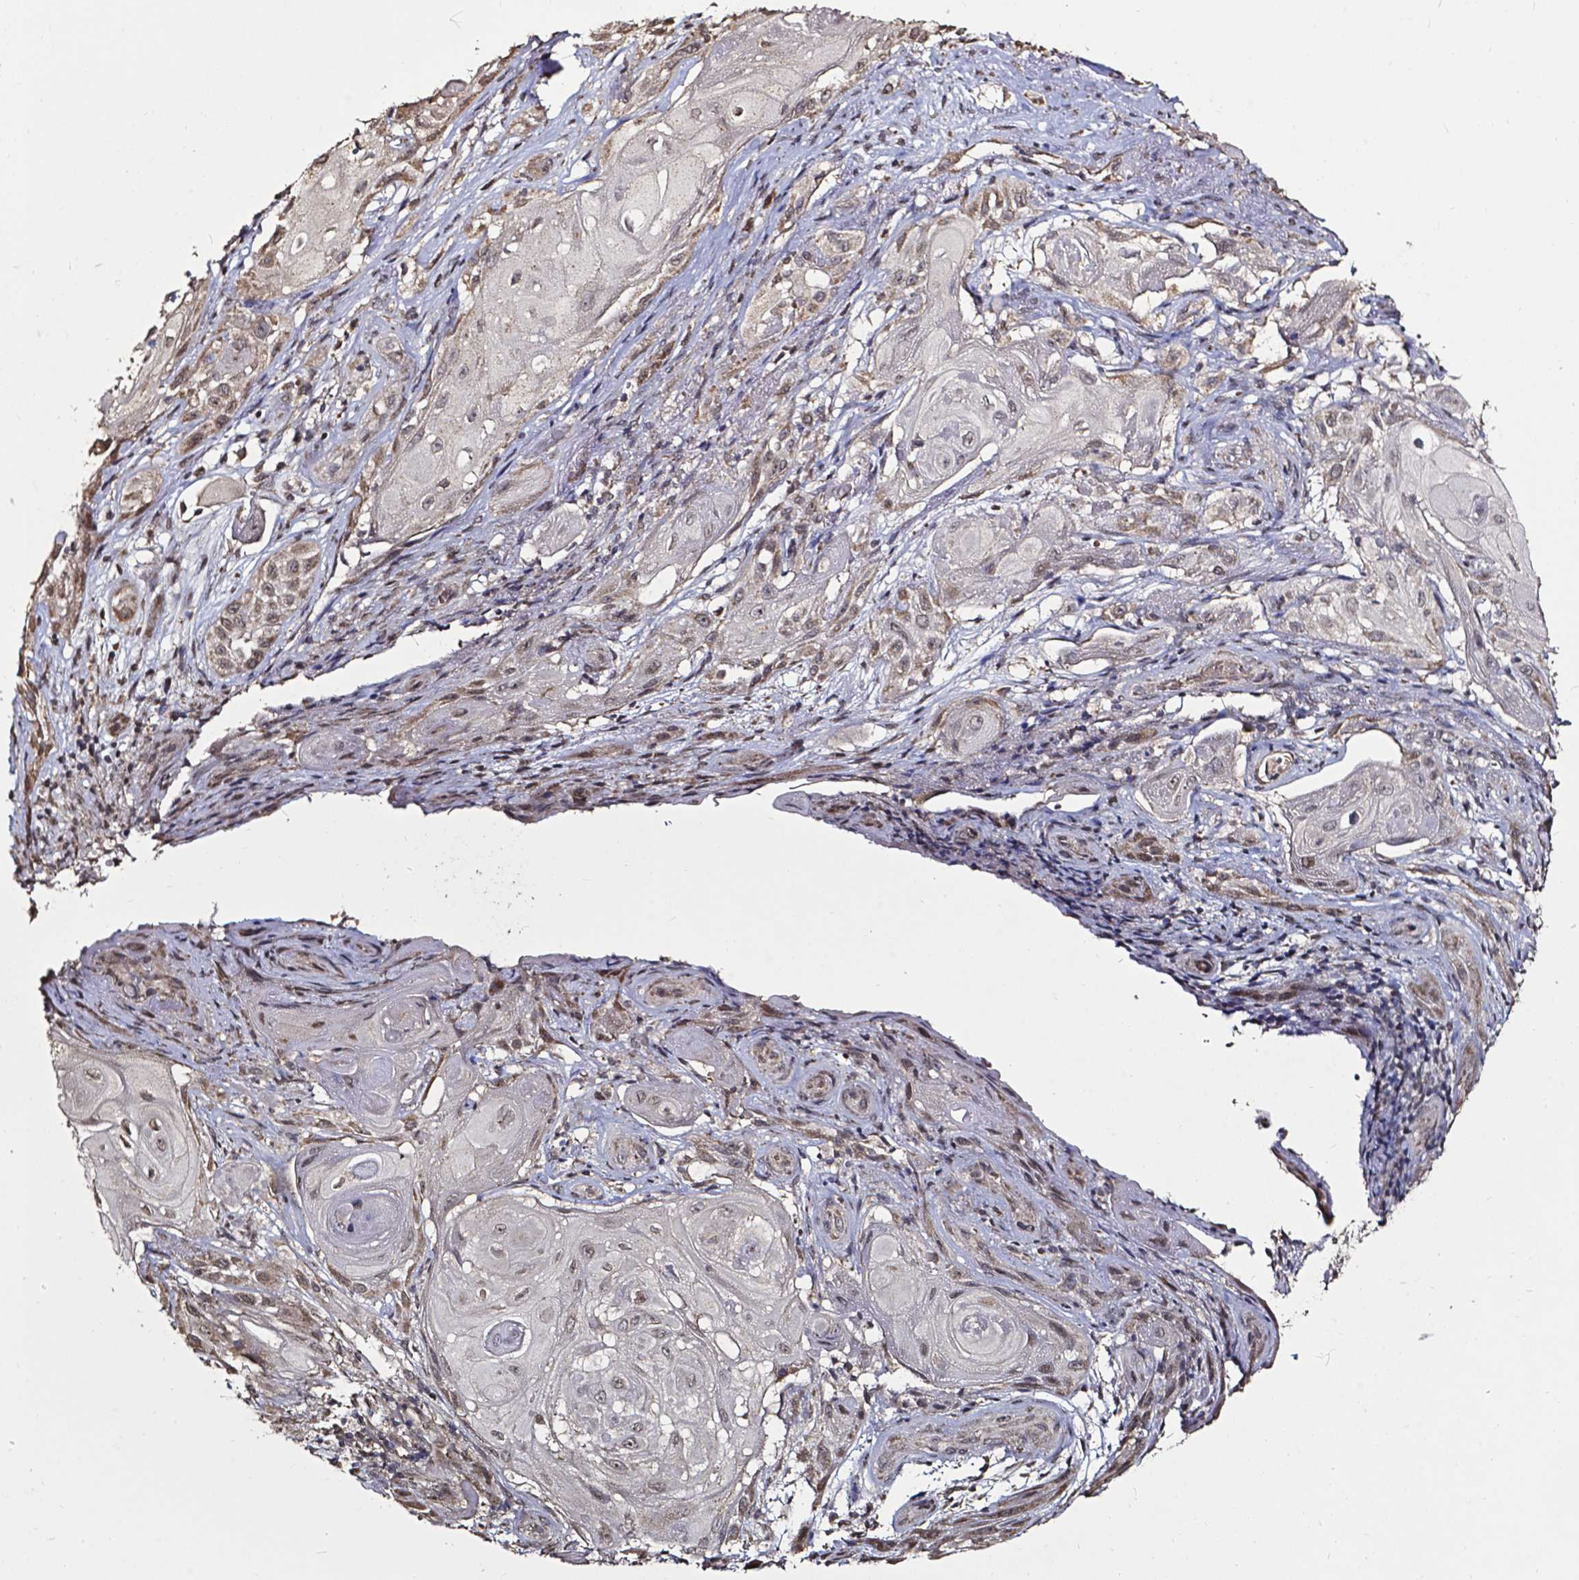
{"staining": {"intensity": "negative", "quantity": "none", "location": "none"}, "tissue": "skin cancer", "cell_type": "Tumor cells", "image_type": "cancer", "snomed": [{"axis": "morphology", "description": "Squamous cell carcinoma, NOS"}, {"axis": "topography", "description": "Skin"}], "caption": "The photomicrograph exhibits no staining of tumor cells in skin squamous cell carcinoma.", "gene": "GLRA2", "patient": {"sex": "male", "age": 62}}